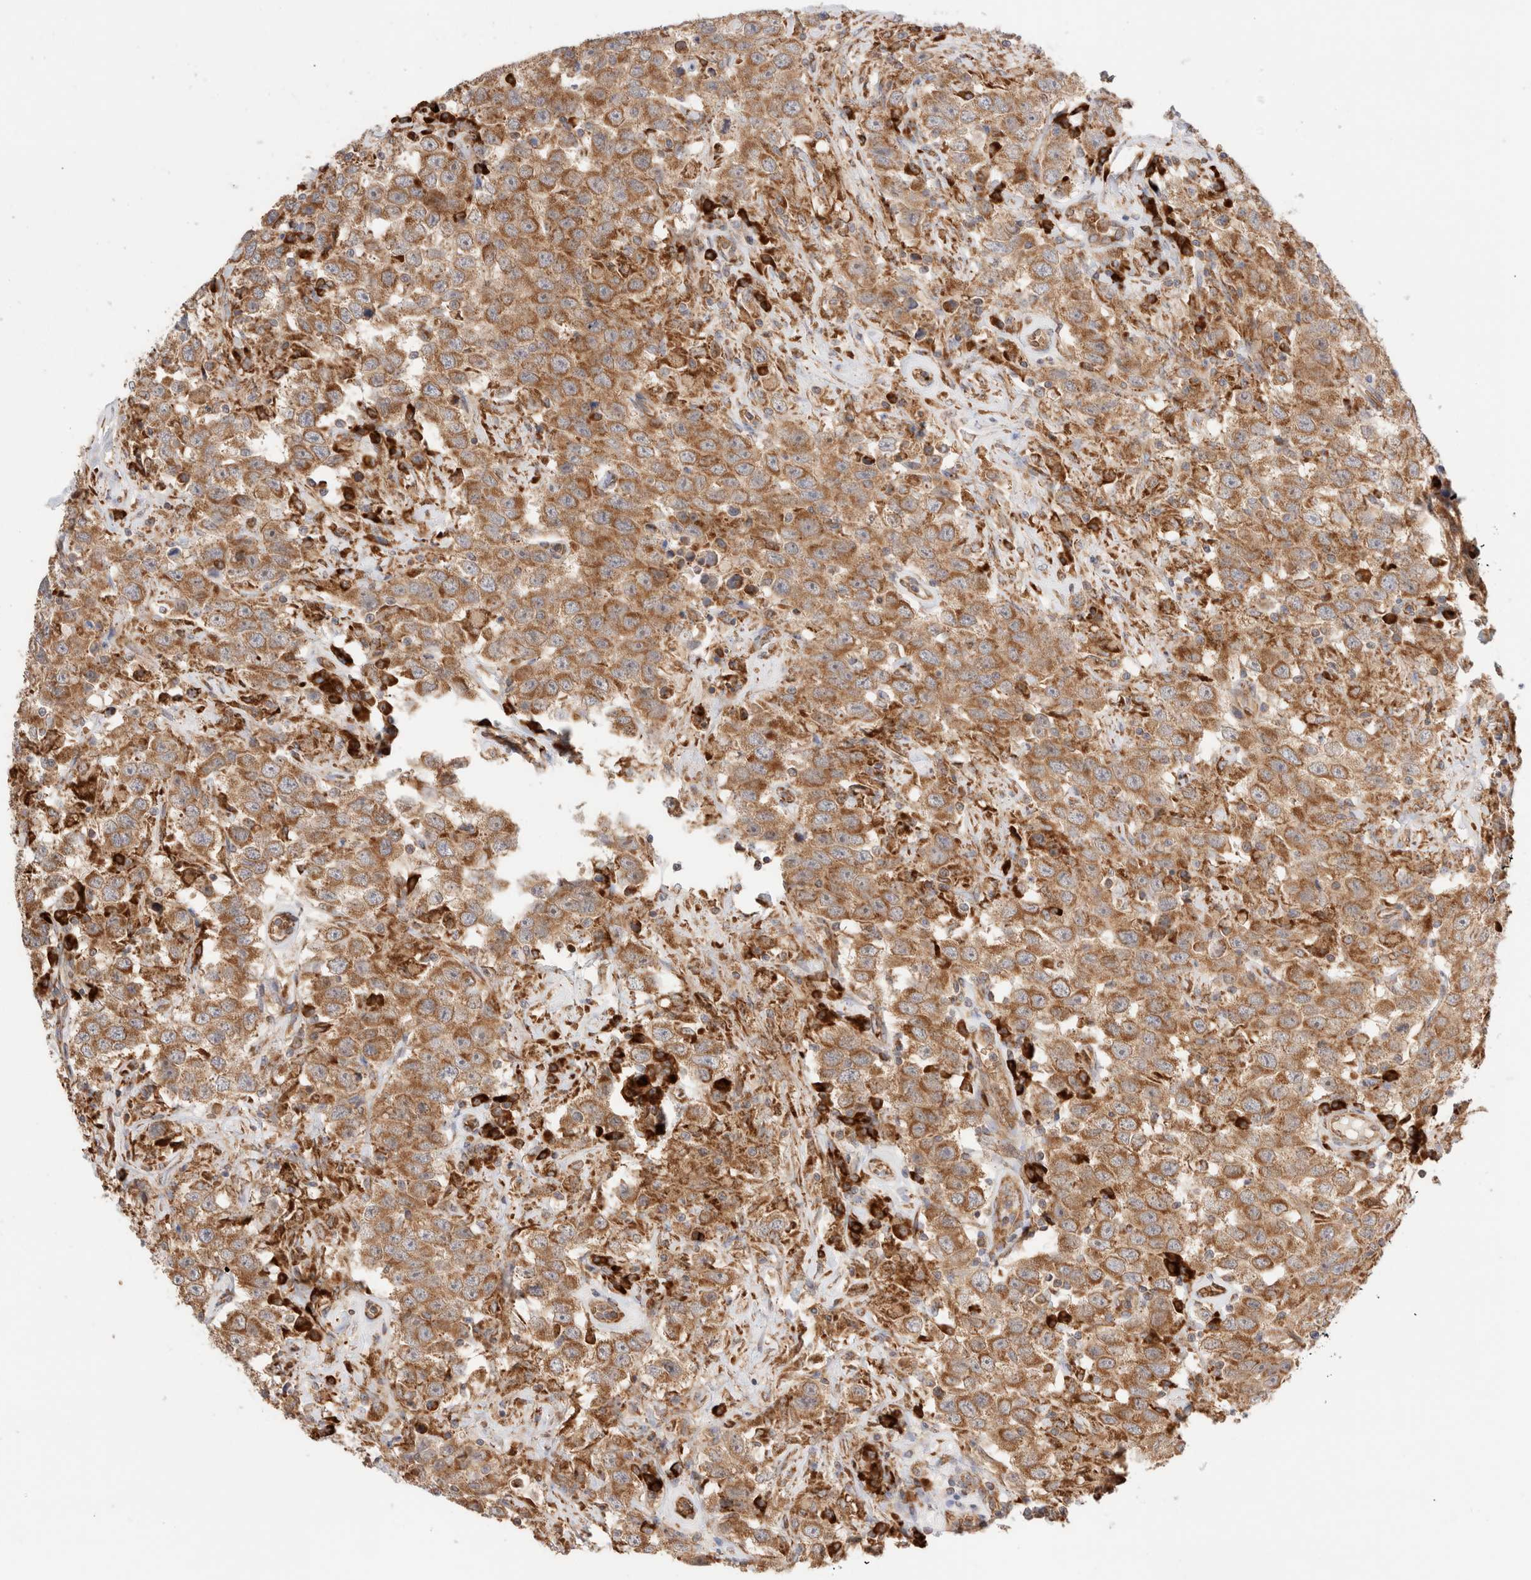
{"staining": {"intensity": "moderate", "quantity": ">75%", "location": "cytoplasmic/membranous"}, "tissue": "testis cancer", "cell_type": "Tumor cells", "image_type": "cancer", "snomed": [{"axis": "morphology", "description": "Seminoma, NOS"}, {"axis": "topography", "description": "Testis"}], "caption": "Testis cancer (seminoma) stained with immunohistochemistry (IHC) shows moderate cytoplasmic/membranous expression in approximately >75% of tumor cells.", "gene": "UTS2B", "patient": {"sex": "male", "age": 41}}